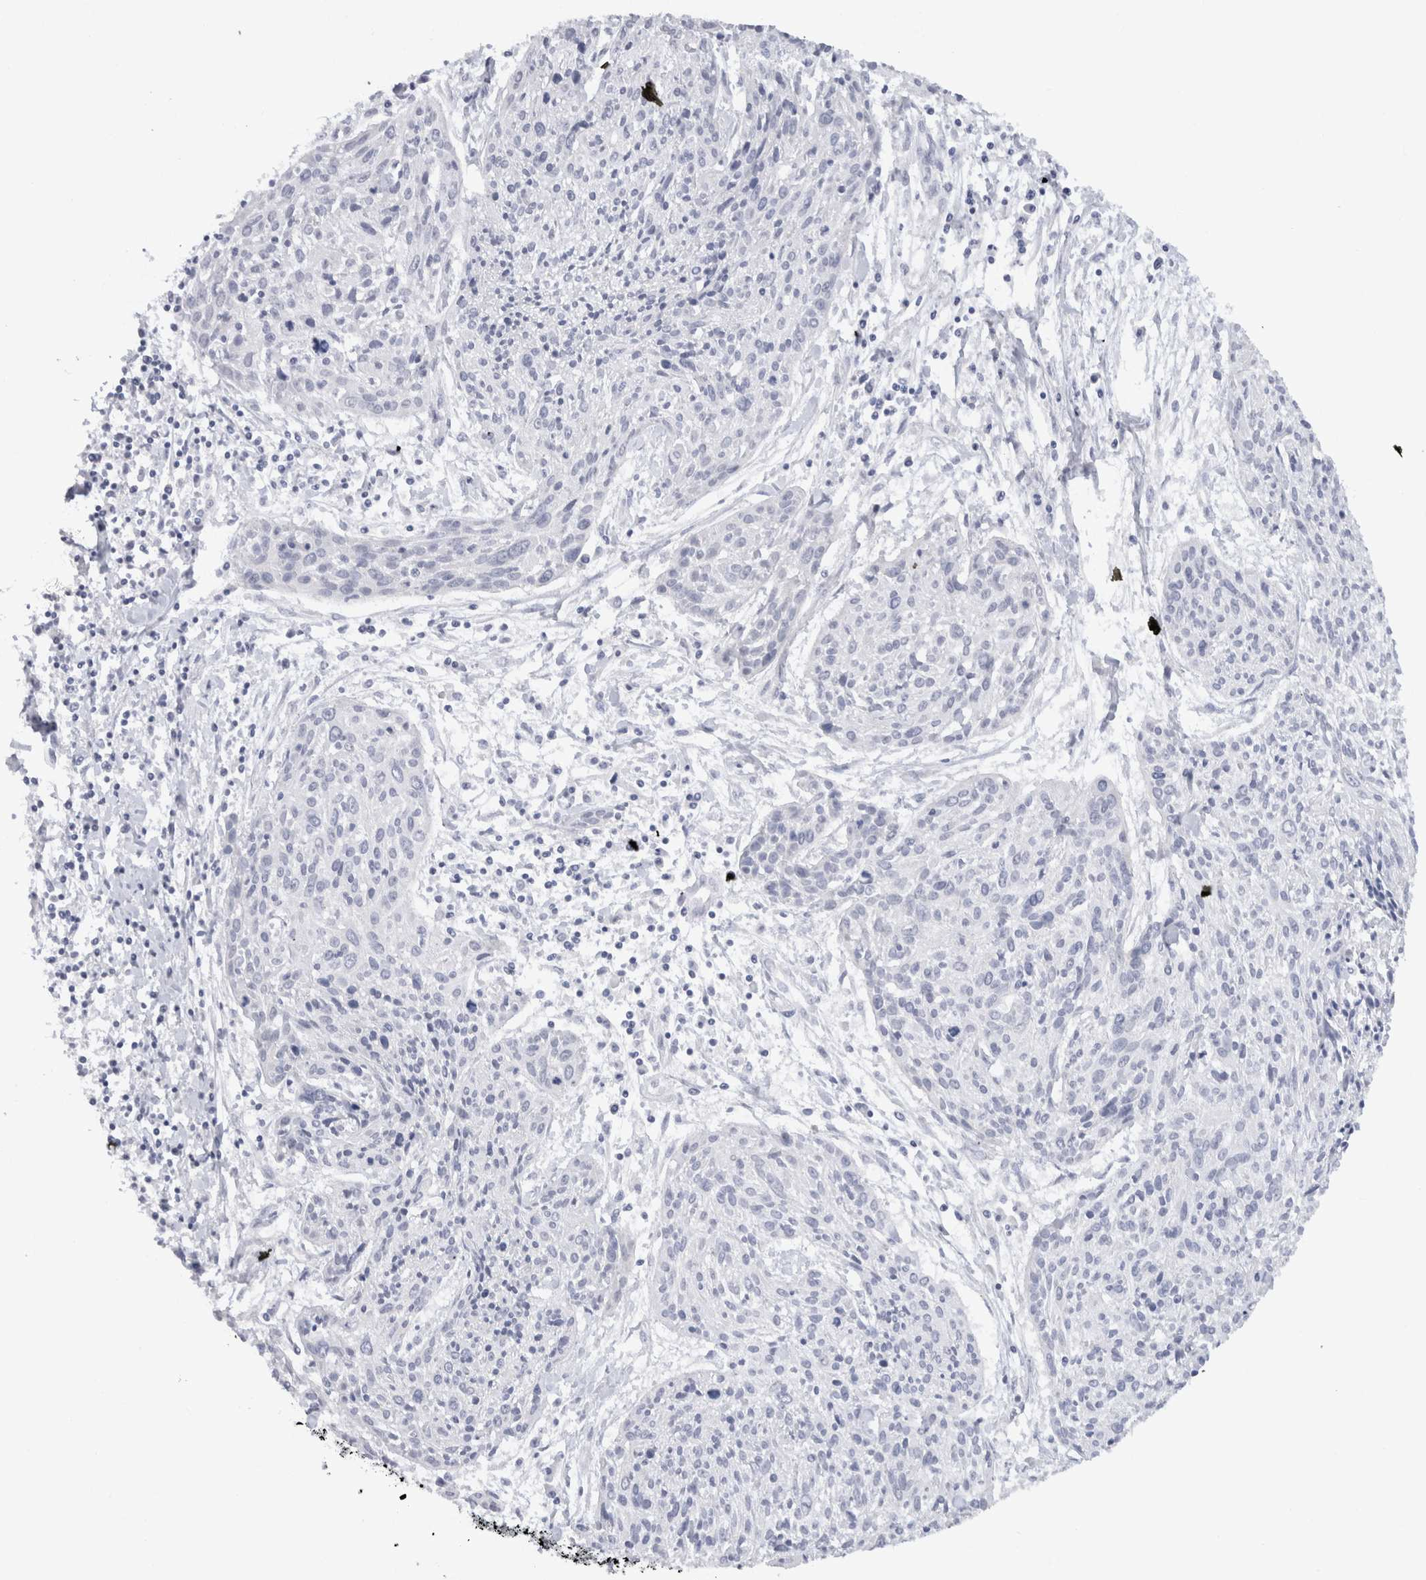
{"staining": {"intensity": "negative", "quantity": "none", "location": "none"}, "tissue": "cervical cancer", "cell_type": "Tumor cells", "image_type": "cancer", "snomed": [{"axis": "morphology", "description": "Squamous cell carcinoma, NOS"}, {"axis": "topography", "description": "Cervix"}], "caption": "High power microscopy photomicrograph of an IHC micrograph of cervical squamous cell carcinoma, revealing no significant staining in tumor cells.", "gene": "C9orf50", "patient": {"sex": "female", "age": 51}}